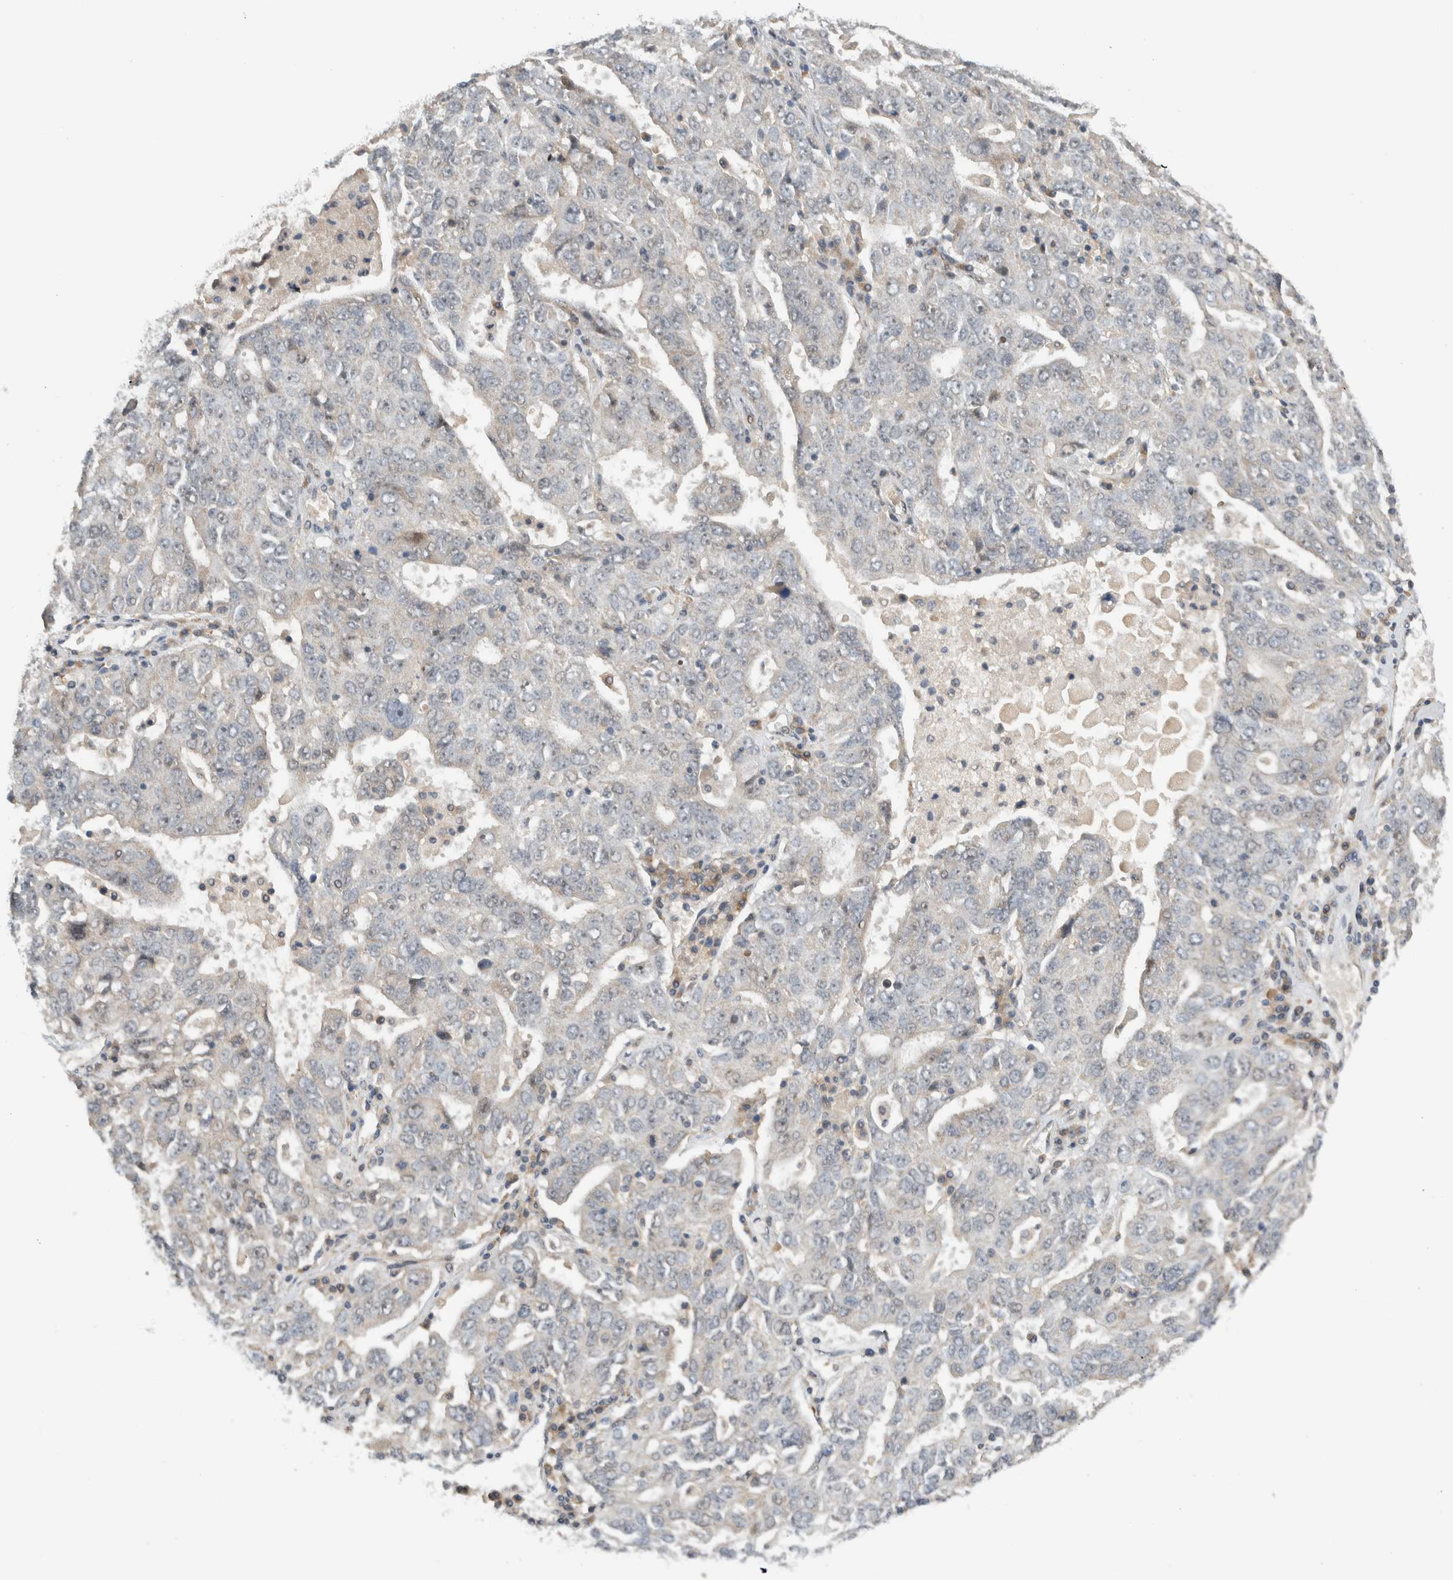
{"staining": {"intensity": "negative", "quantity": "none", "location": "none"}, "tissue": "ovarian cancer", "cell_type": "Tumor cells", "image_type": "cancer", "snomed": [{"axis": "morphology", "description": "Carcinoma, endometroid"}, {"axis": "topography", "description": "Ovary"}], "caption": "Immunohistochemistry (IHC) photomicrograph of neoplastic tissue: endometroid carcinoma (ovarian) stained with DAB exhibits no significant protein positivity in tumor cells.", "gene": "MPRIP", "patient": {"sex": "female", "age": 62}}